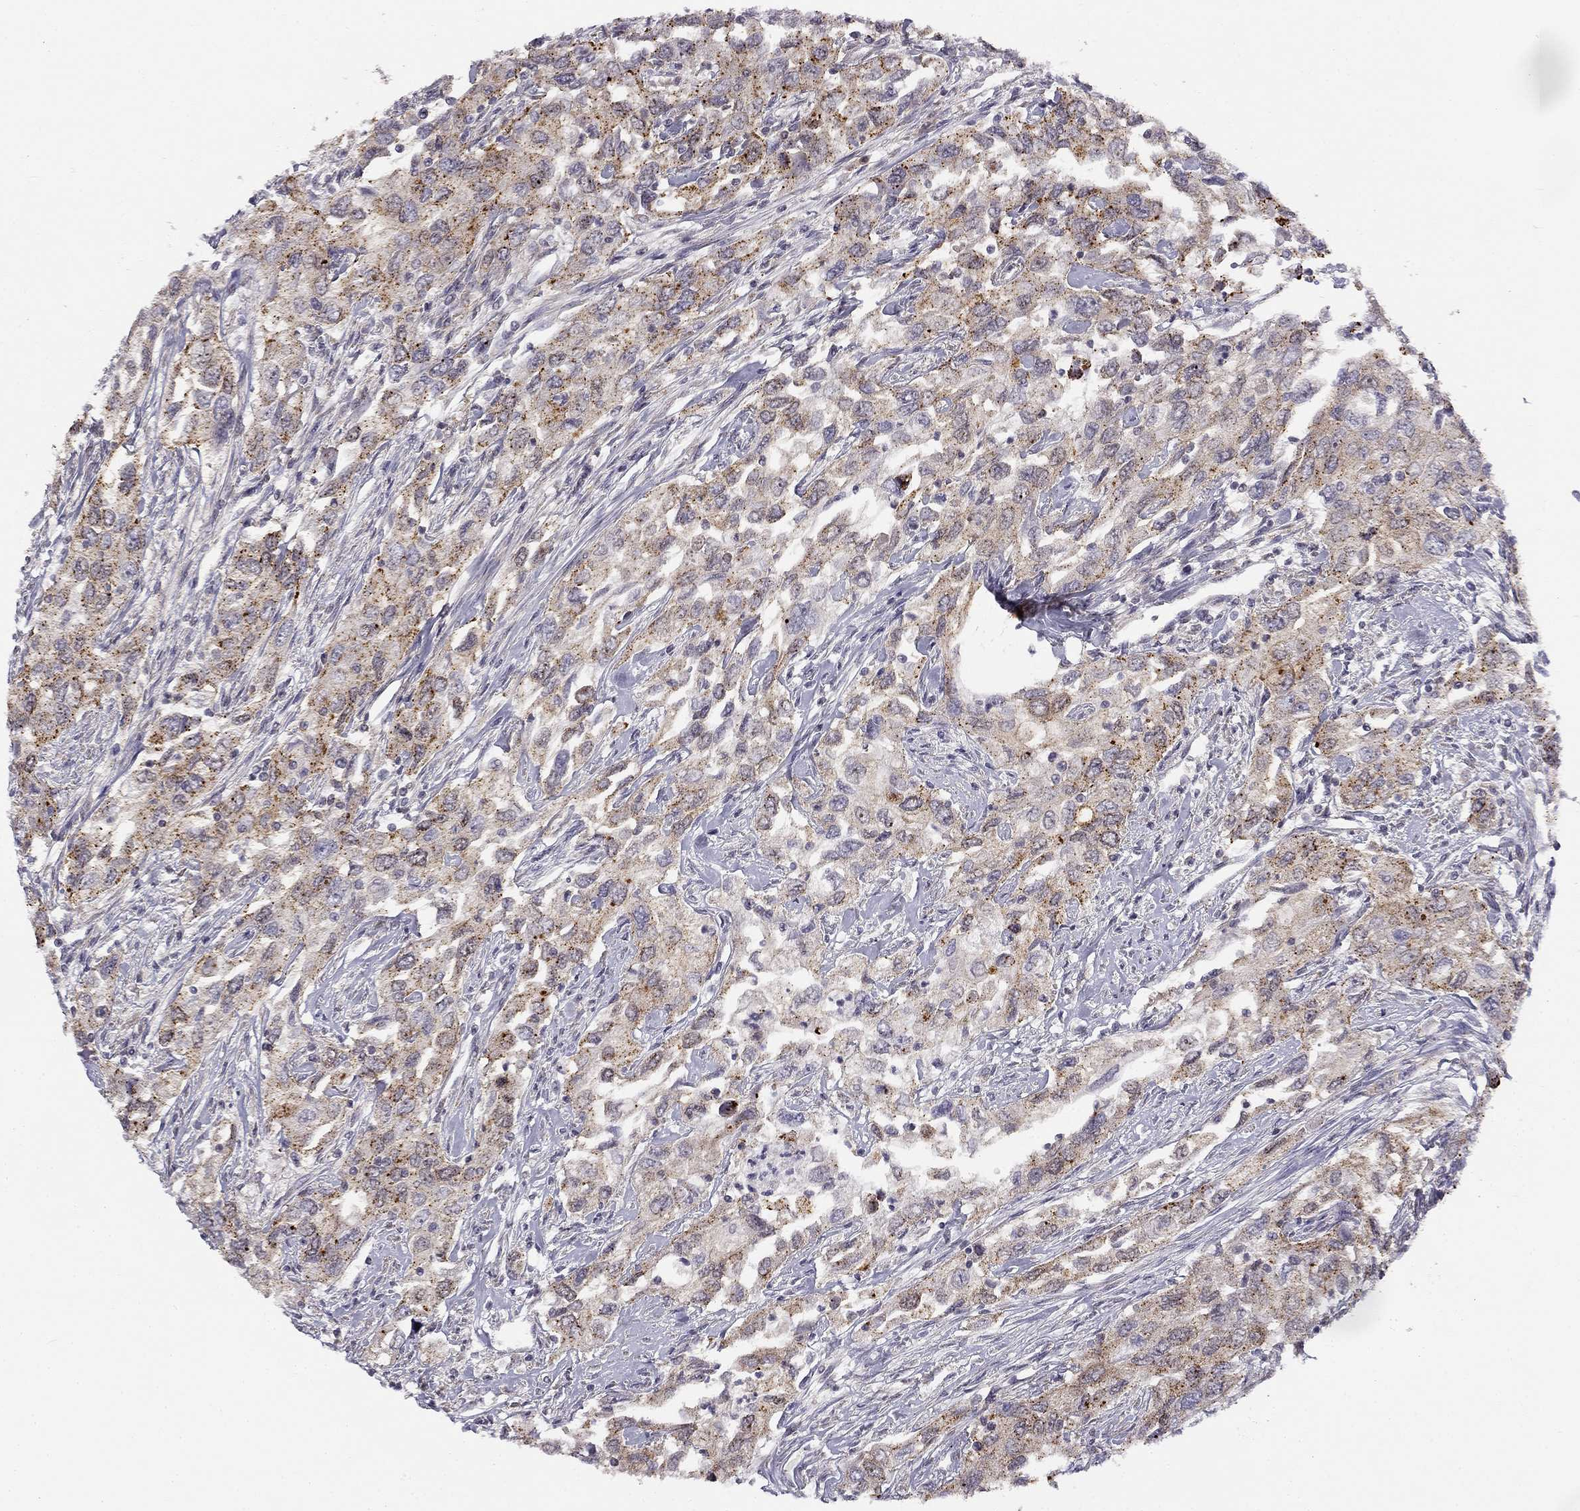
{"staining": {"intensity": "strong", "quantity": "25%-75%", "location": "cytoplasmic/membranous"}, "tissue": "urothelial cancer", "cell_type": "Tumor cells", "image_type": "cancer", "snomed": [{"axis": "morphology", "description": "Urothelial carcinoma, High grade"}, {"axis": "topography", "description": "Urinary bladder"}], "caption": "This histopathology image displays immunohistochemistry (IHC) staining of human high-grade urothelial carcinoma, with high strong cytoplasmic/membranous positivity in approximately 25%-75% of tumor cells.", "gene": "CNR1", "patient": {"sex": "male", "age": 76}}